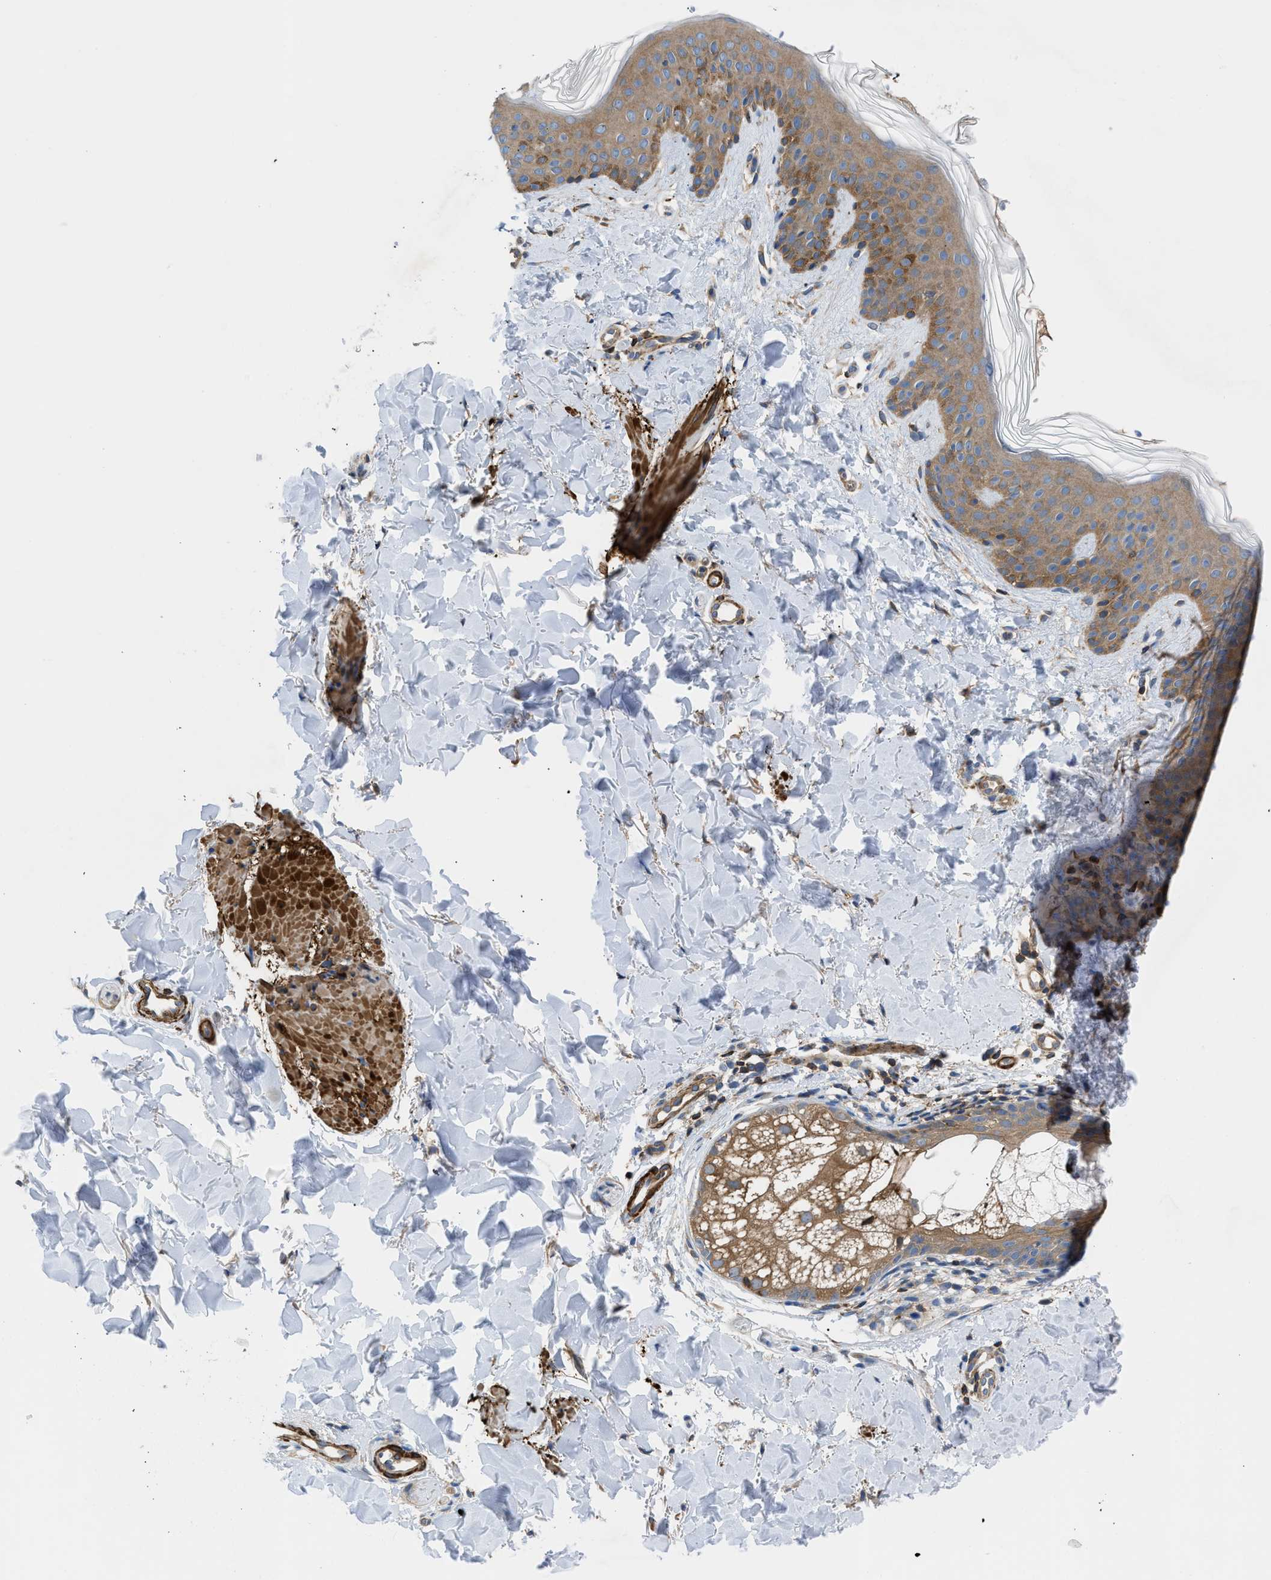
{"staining": {"intensity": "negative", "quantity": "none", "location": "none"}, "tissue": "skin", "cell_type": "Fibroblasts", "image_type": "normal", "snomed": [{"axis": "morphology", "description": "Normal tissue, NOS"}, {"axis": "topography", "description": "Skin"}], "caption": "Photomicrograph shows no significant protein positivity in fibroblasts of normal skin. (IHC, brightfield microscopy, high magnification).", "gene": "CHKB", "patient": {"sex": "male", "age": 40}}